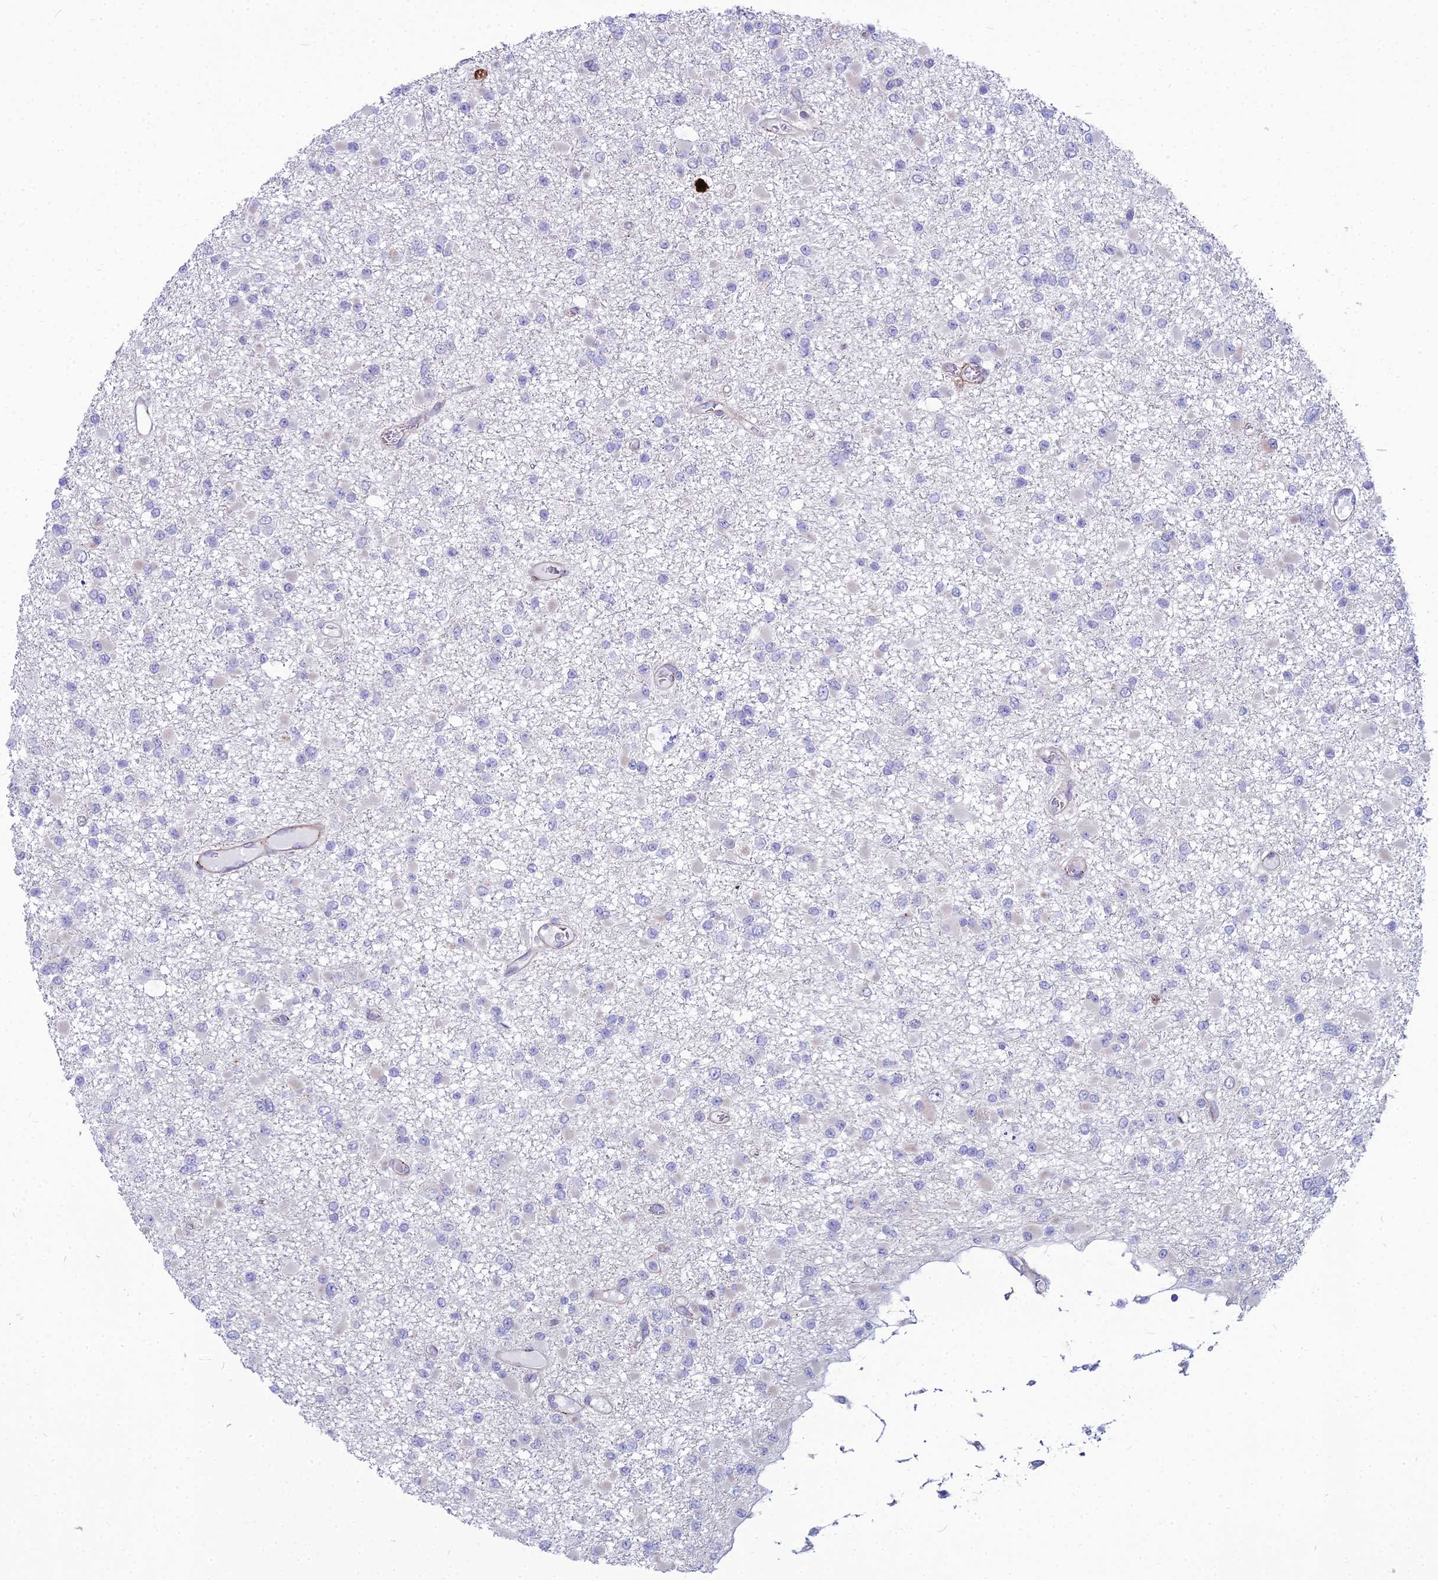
{"staining": {"intensity": "negative", "quantity": "none", "location": "none"}, "tissue": "glioma", "cell_type": "Tumor cells", "image_type": "cancer", "snomed": [{"axis": "morphology", "description": "Glioma, malignant, Low grade"}, {"axis": "topography", "description": "Brain"}], "caption": "High magnification brightfield microscopy of low-grade glioma (malignant) stained with DAB (brown) and counterstained with hematoxylin (blue): tumor cells show no significant staining.", "gene": "NUSAP1", "patient": {"sex": "female", "age": 22}}